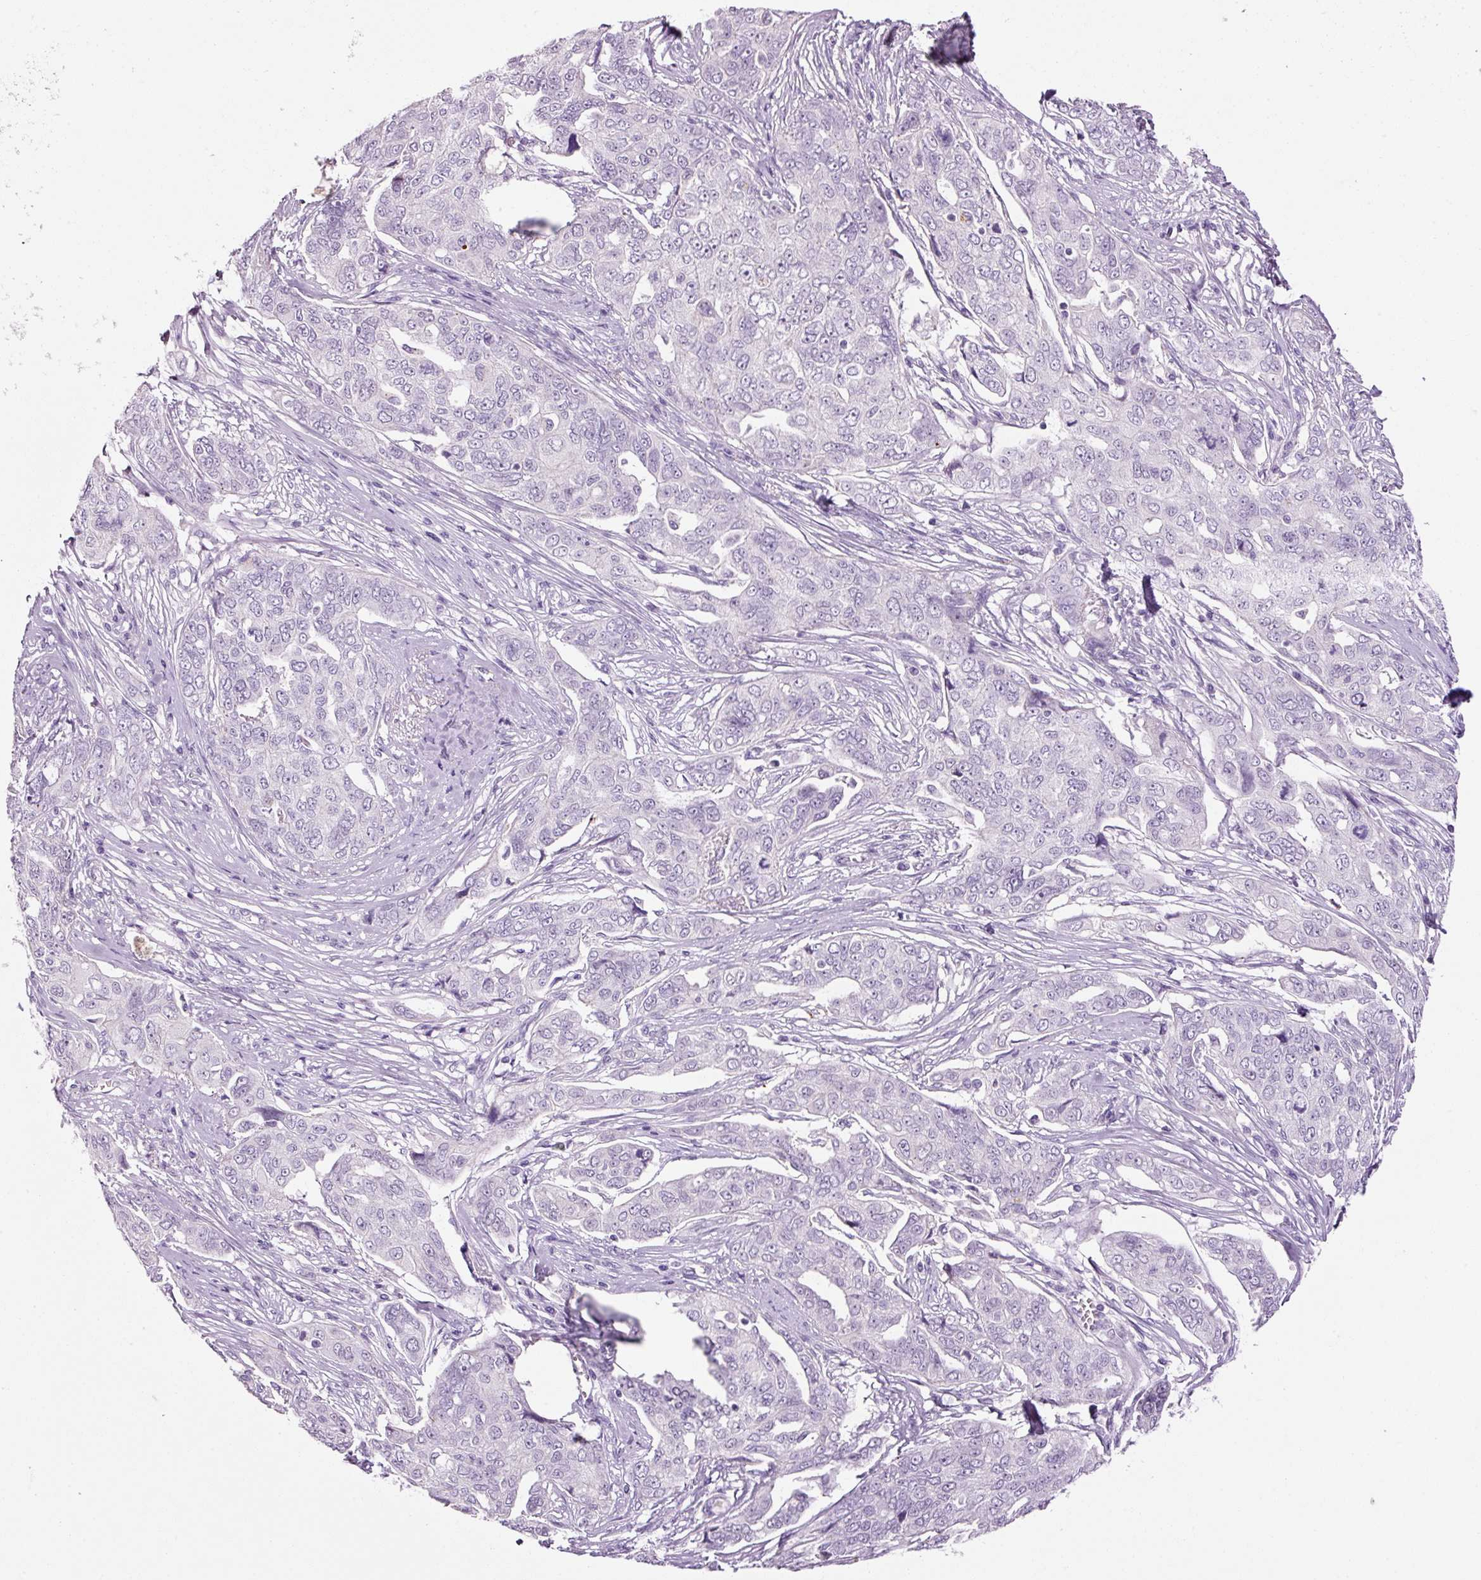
{"staining": {"intensity": "negative", "quantity": "none", "location": "none"}, "tissue": "ovarian cancer", "cell_type": "Tumor cells", "image_type": "cancer", "snomed": [{"axis": "morphology", "description": "Carcinoma, endometroid"}, {"axis": "topography", "description": "Ovary"}], "caption": "Micrograph shows no significant protein staining in tumor cells of ovarian cancer (endometroid carcinoma).", "gene": "ANKRD20A1", "patient": {"sex": "female", "age": 70}}